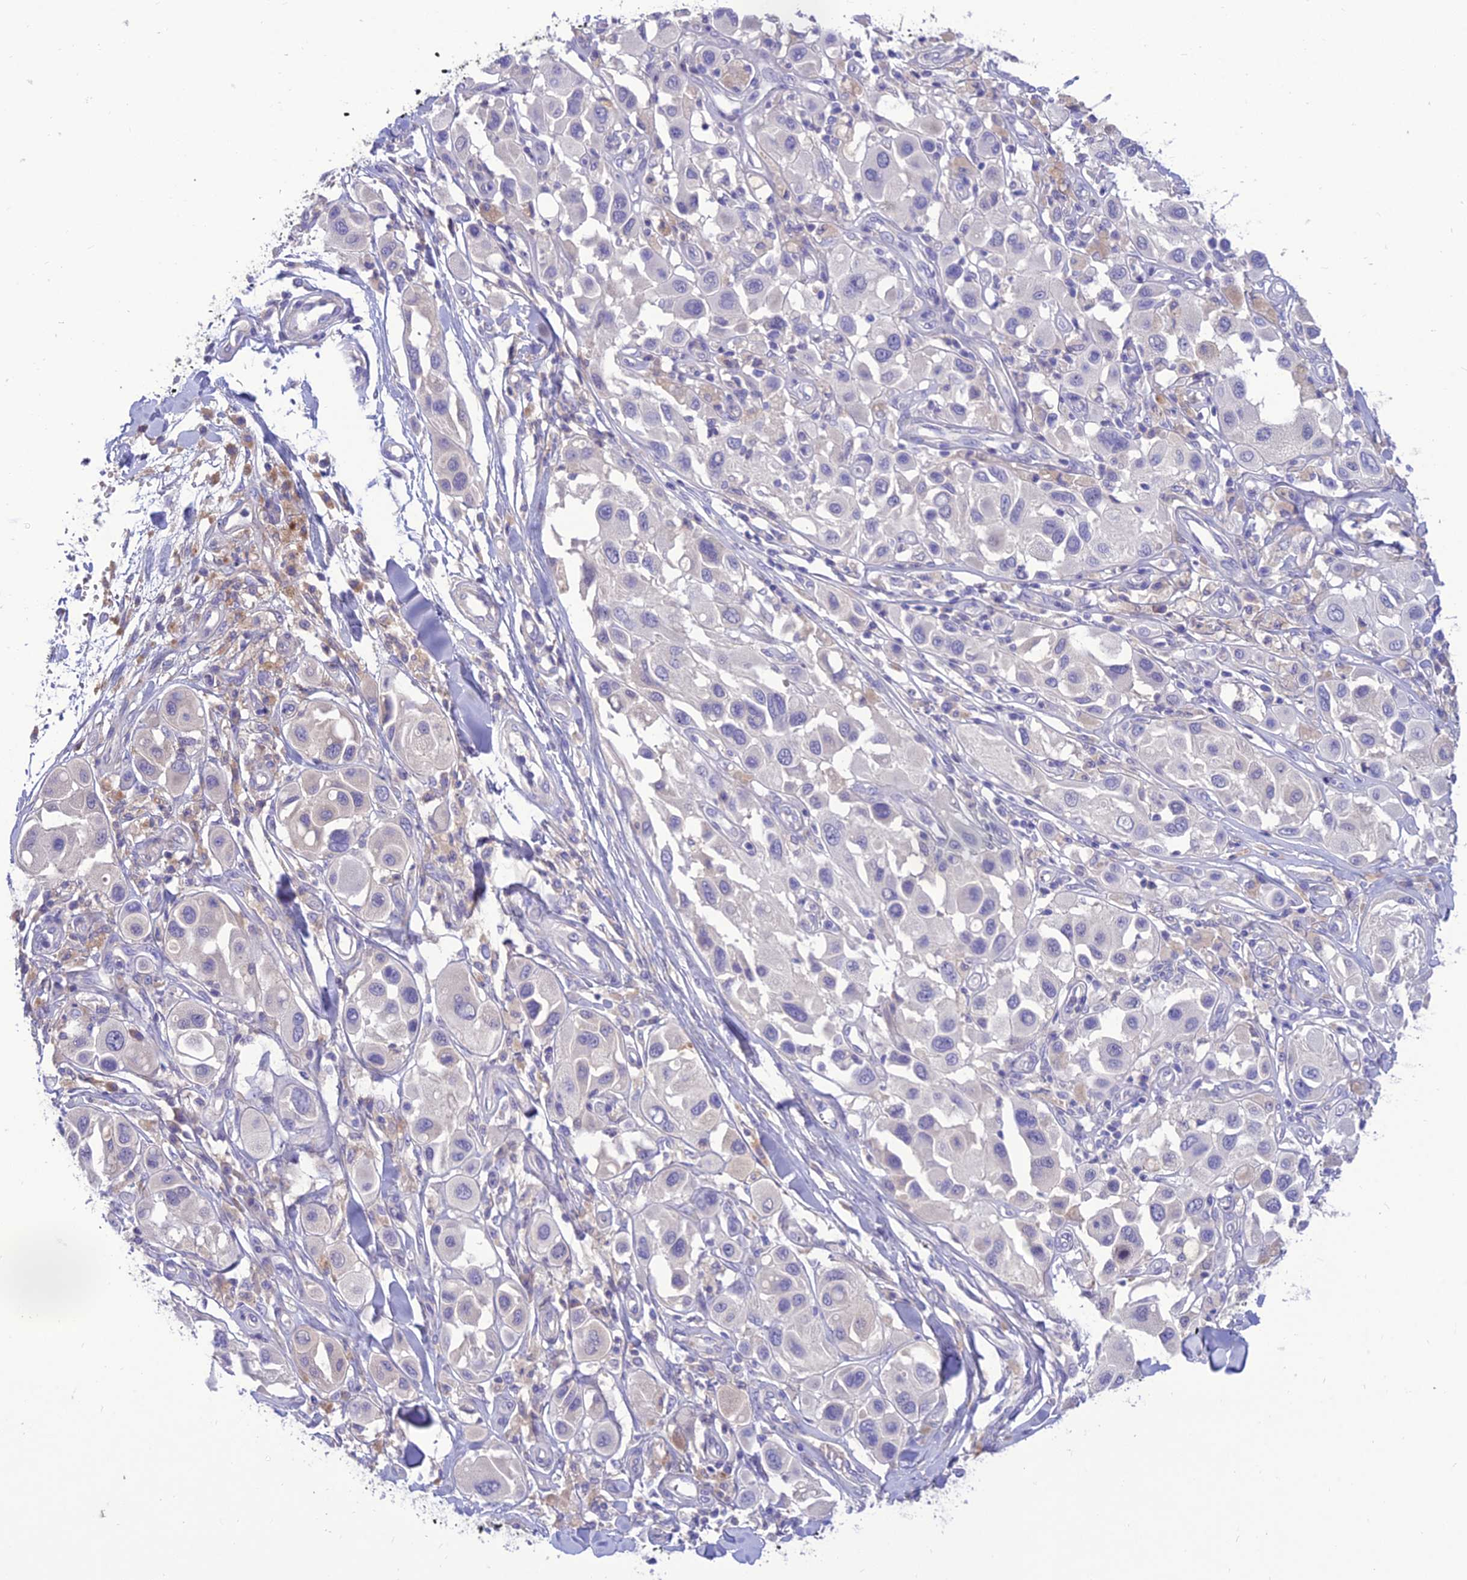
{"staining": {"intensity": "negative", "quantity": "none", "location": "none"}, "tissue": "melanoma", "cell_type": "Tumor cells", "image_type": "cancer", "snomed": [{"axis": "morphology", "description": "Malignant melanoma, Metastatic site"}, {"axis": "topography", "description": "Skin"}], "caption": "The immunohistochemistry (IHC) micrograph has no significant positivity in tumor cells of malignant melanoma (metastatic site) tissue. The staining is performed using DAB (3,3'-diaminobenzidine) brown chromogen with nuclei counter-stained in using hematoxylin.", "gene": "TEKT3", "patient": {"sex": "male", "age": 41}}